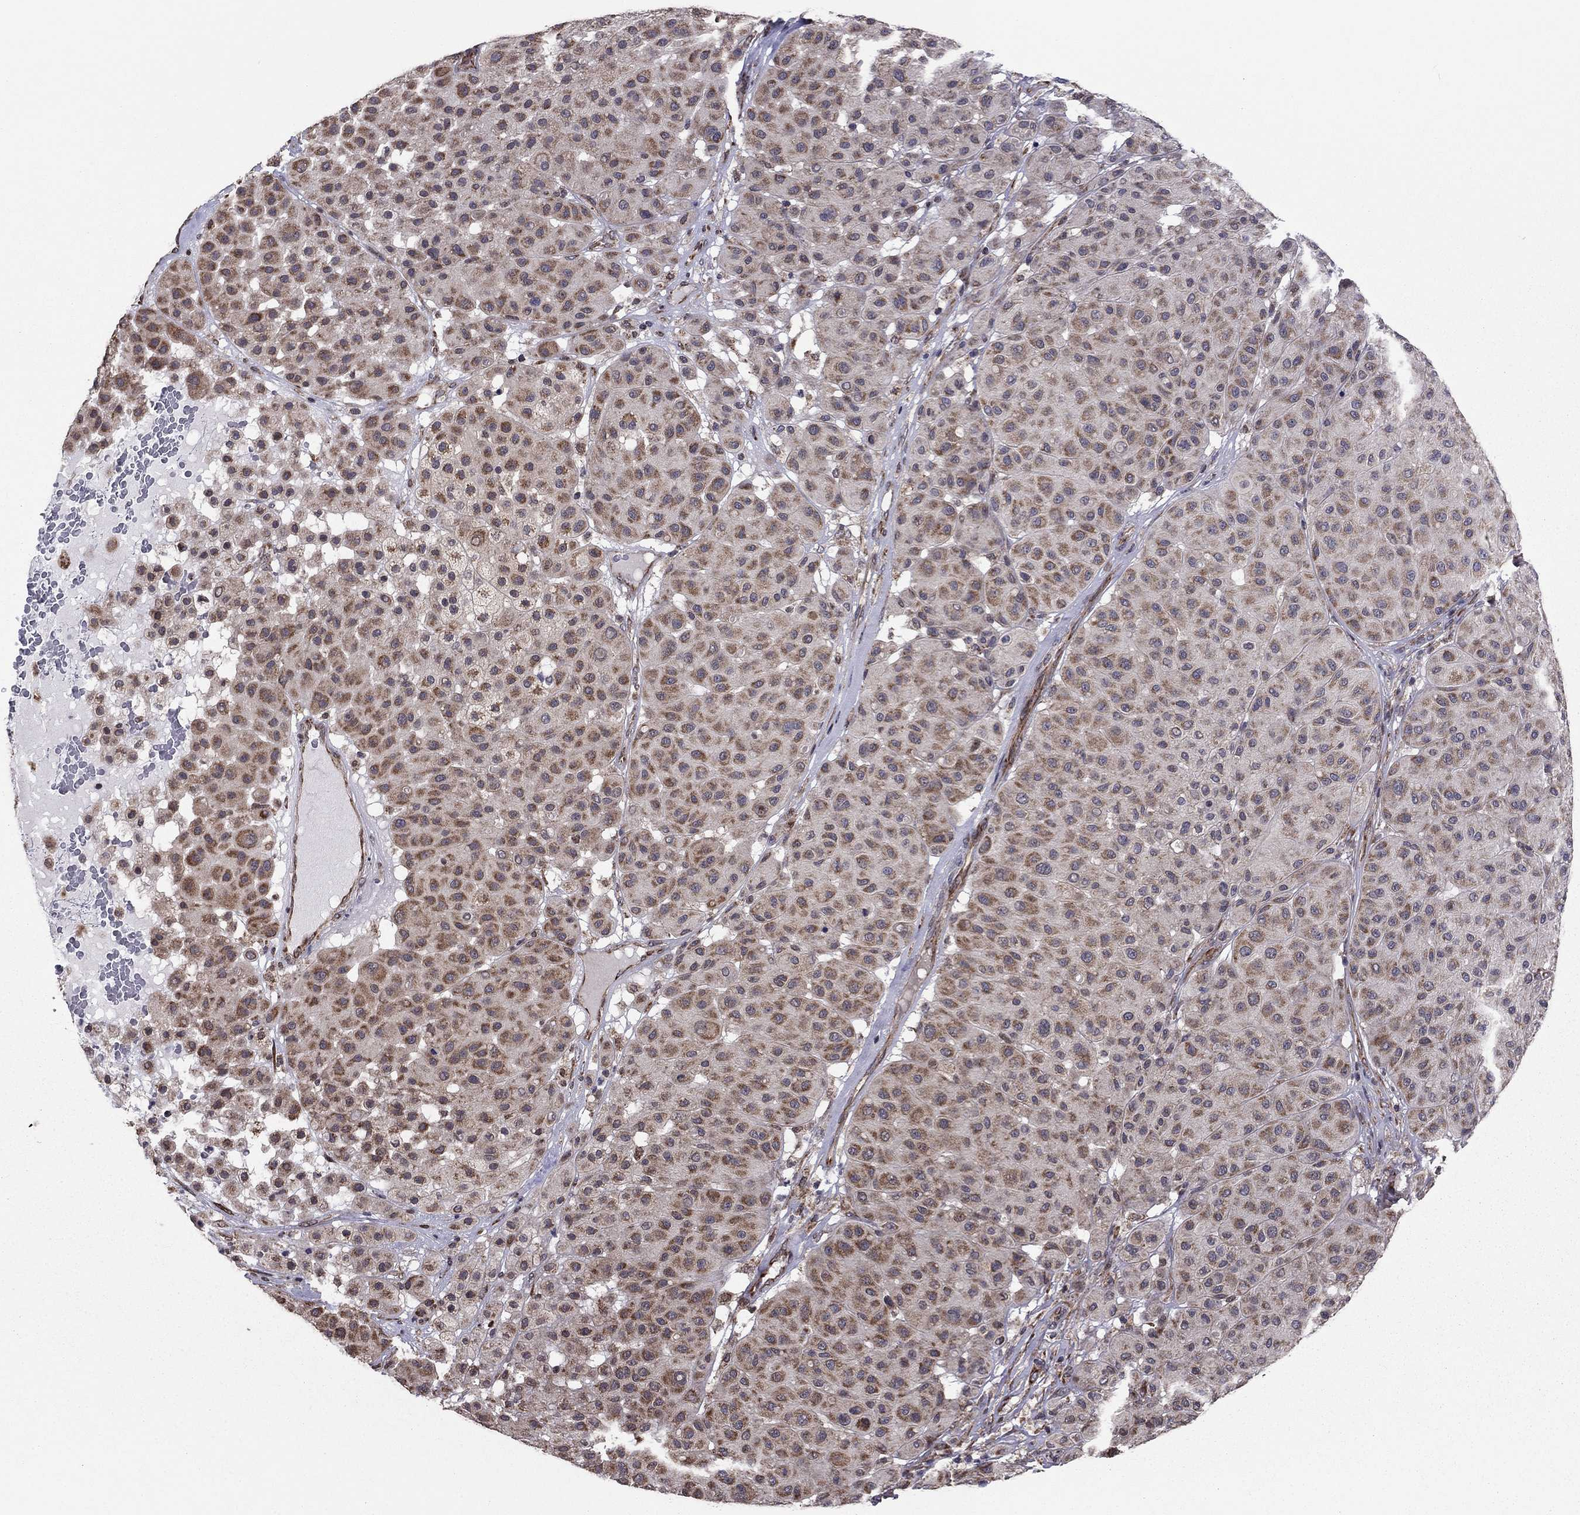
{"staining": {"intensity": "strong", "quantity": "25%-75%", "location": "cytoplasmic/membranous"}, "tissue": "melanoma", "cell_type": "Tumor cells", "image_type": "cancer", "snomed": [{"axis": "morphology", "description": "Malignant melanoma, Metastatic site"}, {"axis": "topography", "description": "Smooth muscle"}], "caption": "This is a histology image of immunohistochemistry (IHC) staining of malignant melanoma (metastatic site), which shows strong staining in the cytoplasmic/membranous of tumor cells.", "gene": "NKIRAS1", "patient": {"sex": "male", "age": 41}}